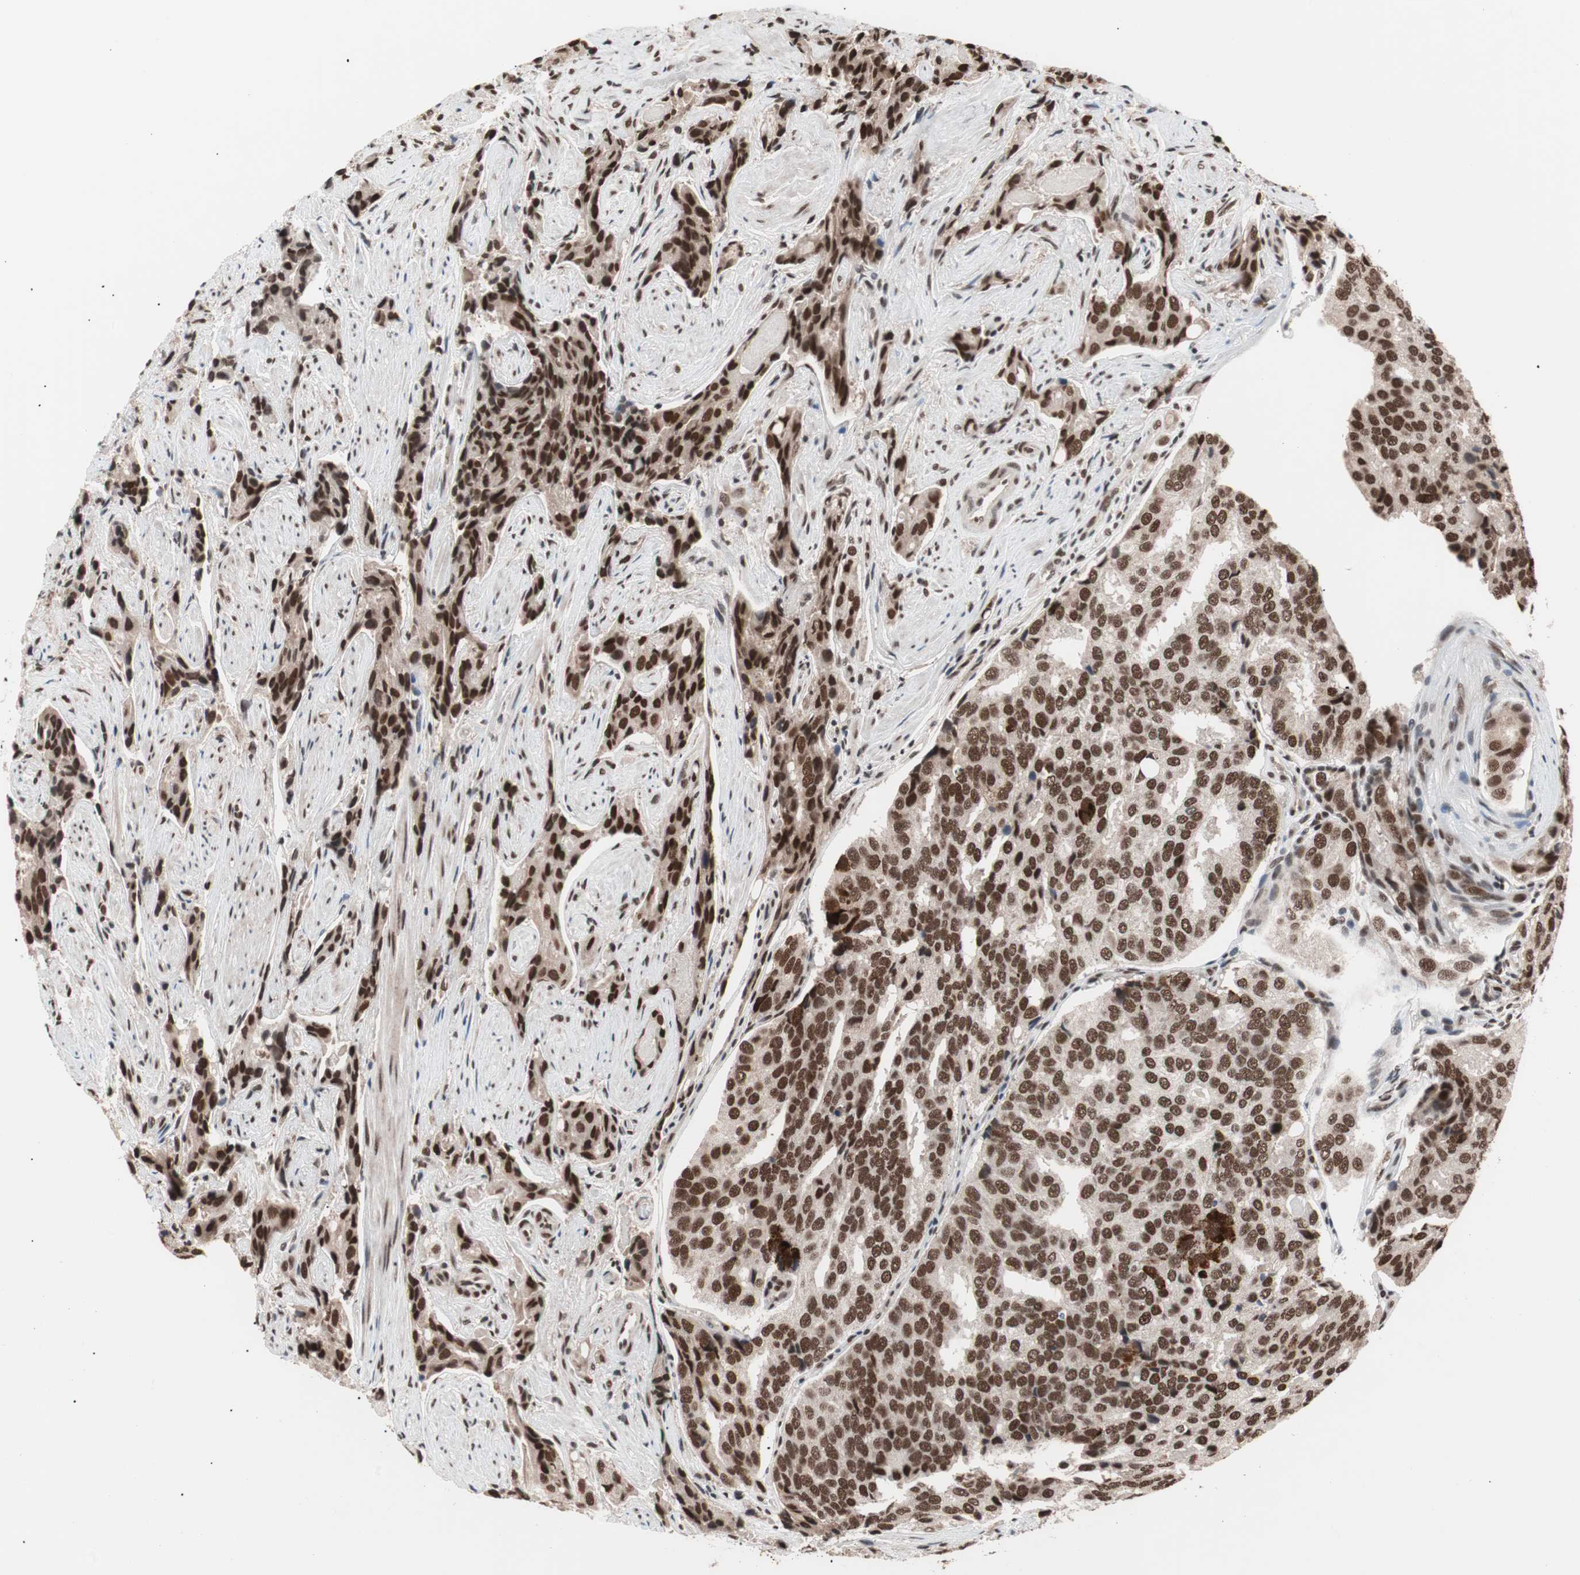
{"staining": {"intensity": "strong", "quantity": ">75%", "location": "nuclear"}, "tissue": "prostate cancer", "cell_type": "Tumor cells", "image_type": "cancer", "snomed": [{"axis": "morphology", "description": "Adenocarcinoma, High grade"}, {"axis": "topography", "description": "Prostate"}], "caption": "DAB (3,3'-diaminobenzidine) immunohistochemical staining of adenocarcinoma (high-grade) (prostate) demonstrates strong nuclear protein positivity in approximately >75% of tumor cells. Using DAB (3,3'-diaminobenzidine) (brown) and hematoxylin (blue) stains, captured at high magnification using brightfield microscopy.", "gene": "CHAMP1", "patient": {"sex": "male", "age": 58}}